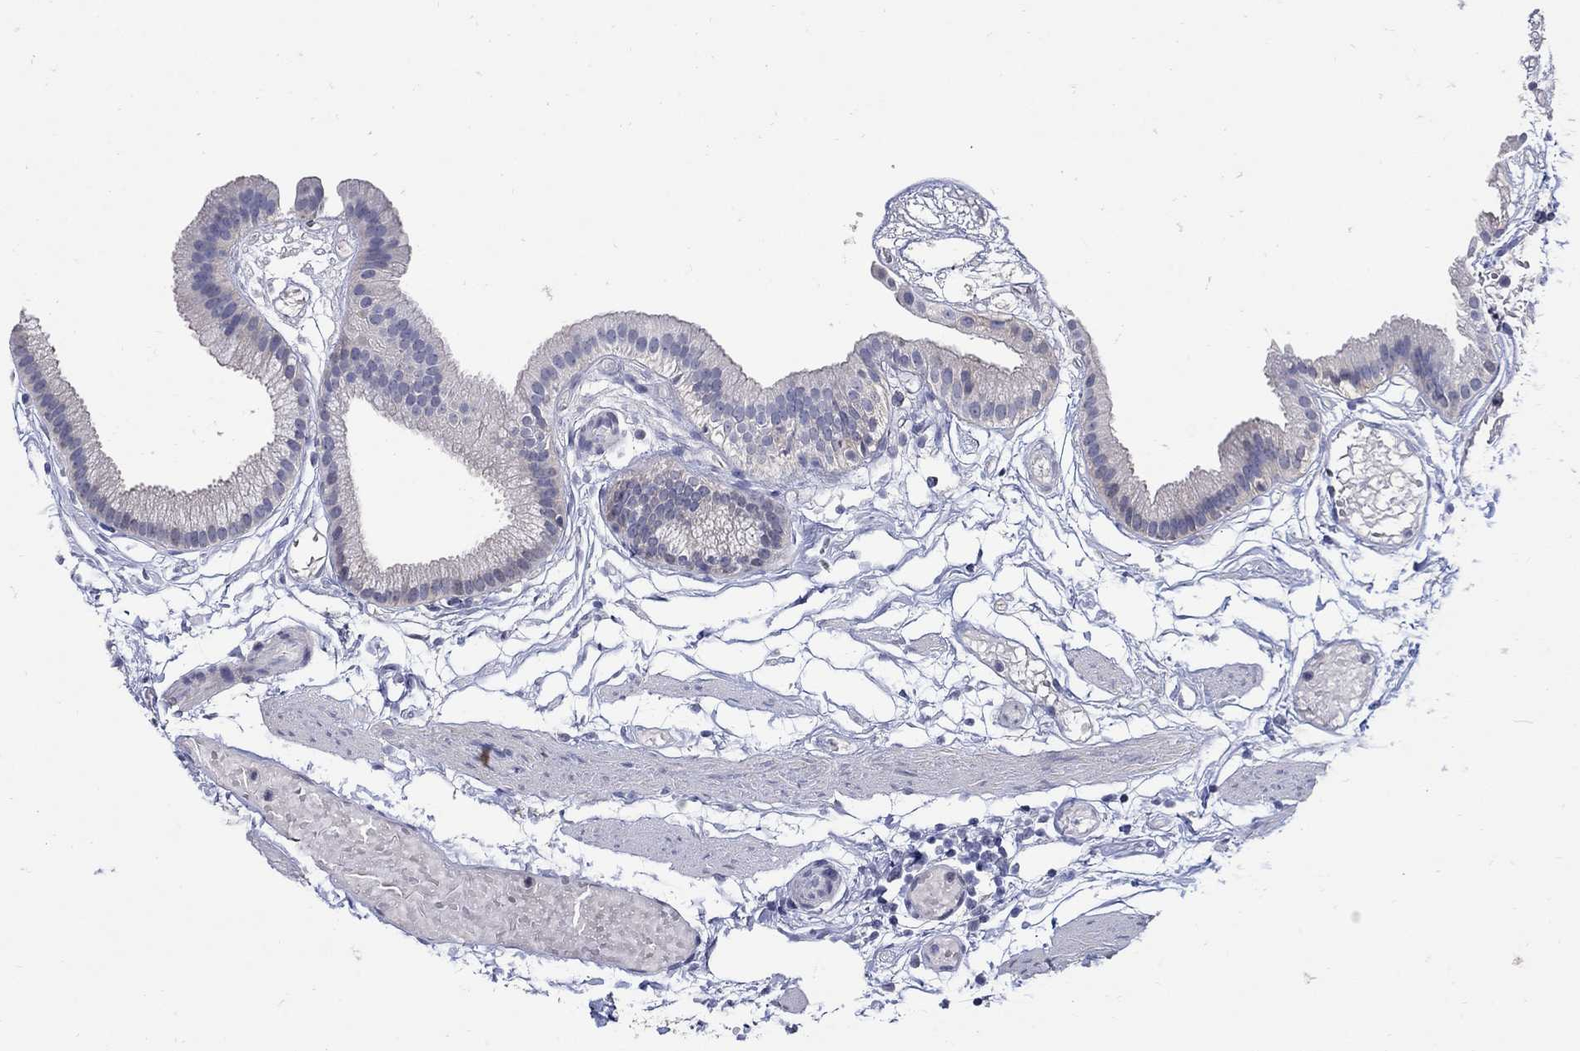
{"staining": {"intensity": "negative", "quantity": "none", "location": "none"}, "tissue": "gallbladder", "cell_type": "Glandular cells", "image_type": "normal", "snomed": [{"axis": "morphology", "description": "Normal tissue, NOS"}, {"axis": "topography", "description": "Gallbladder"}], "caption": "Glandular cells are negative for brown protein staining in normal gallbladder. Nuclei are stained in blue.", "gene": "CETN1", "patient": {"sex": "female", "age": 45}}